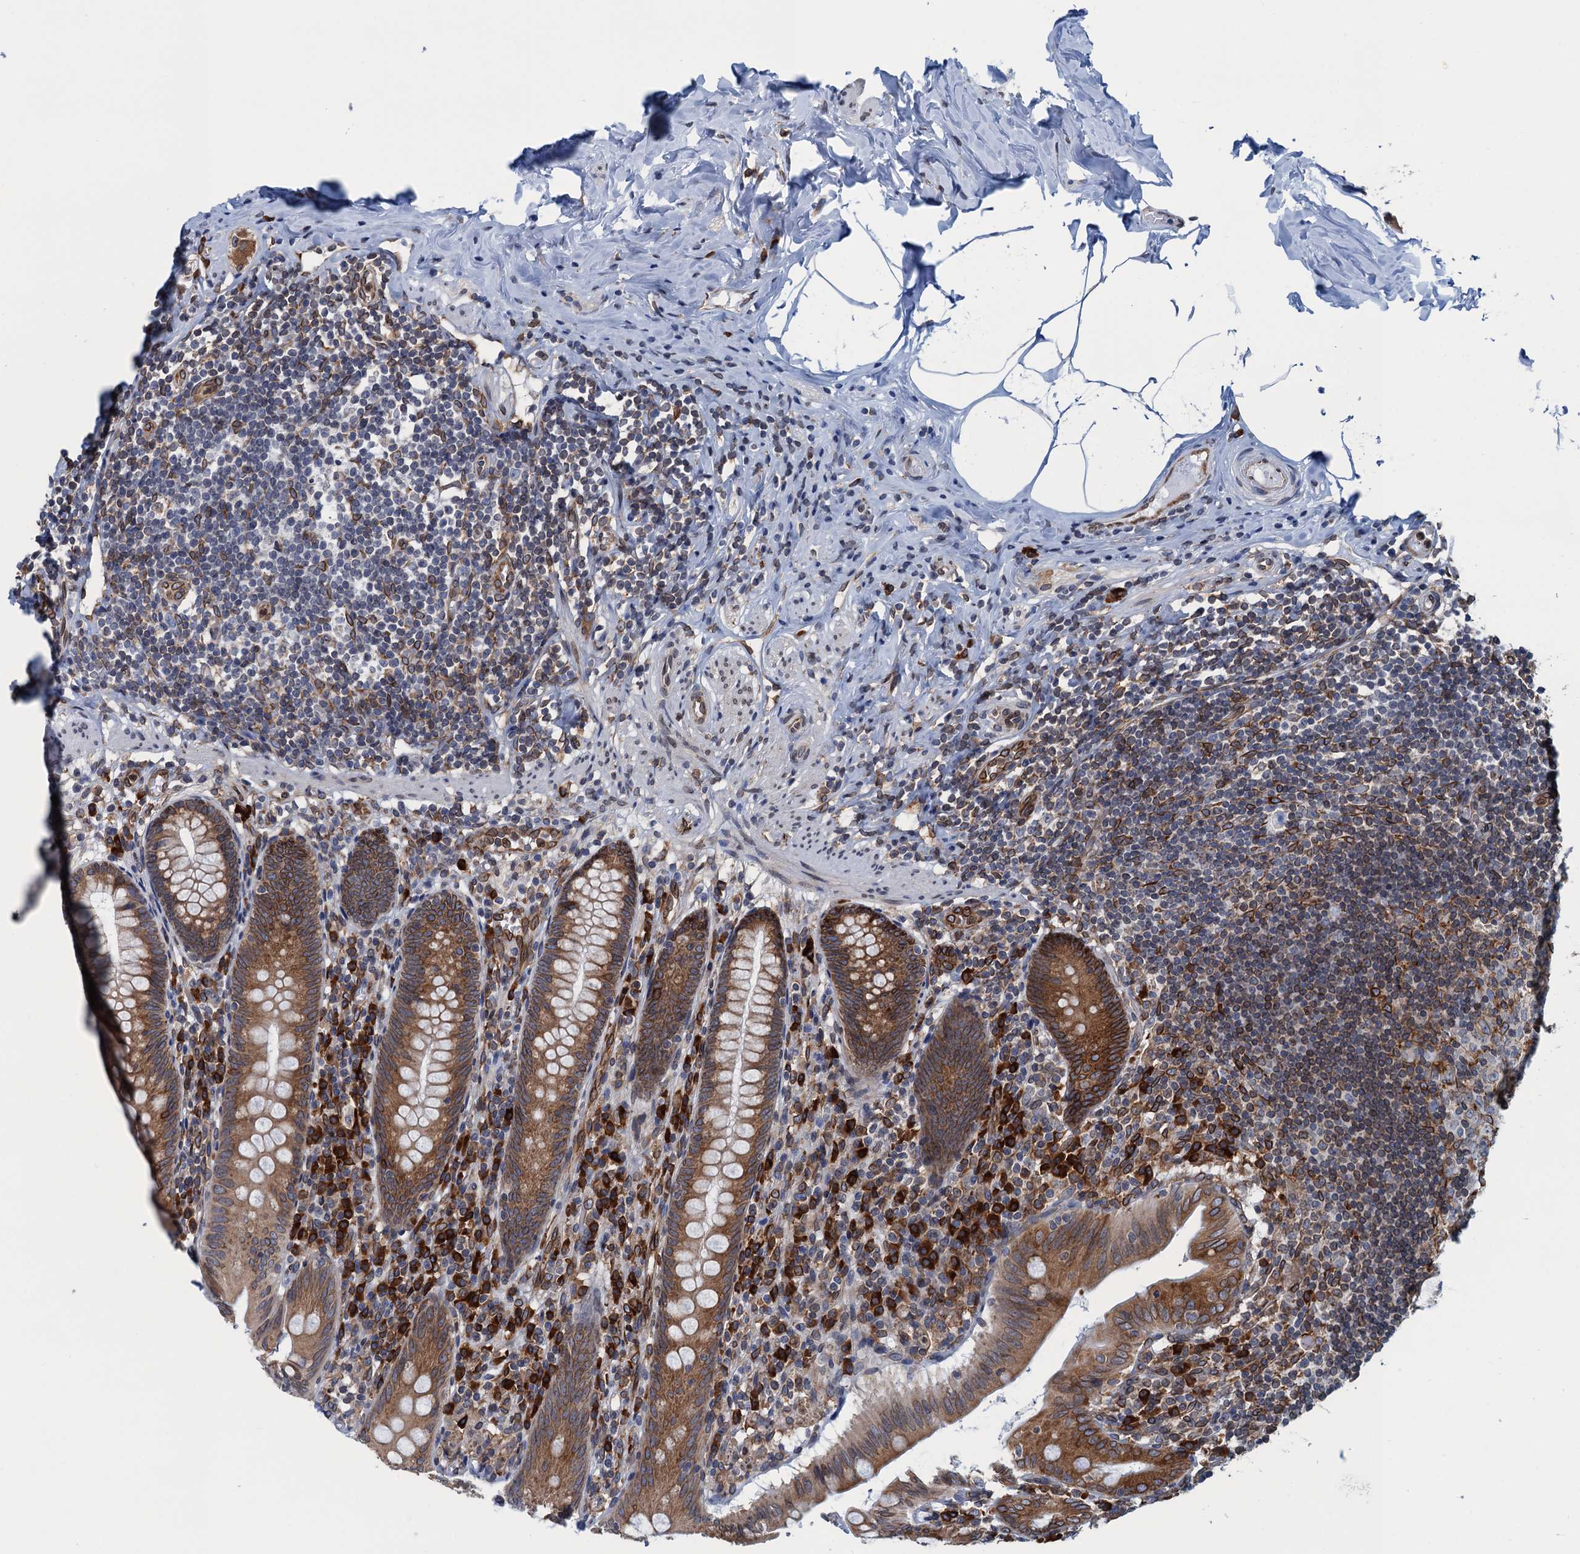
{"staining": {"intensity": "moderate", "quantity": ">75%", "location": "cytoplasmic/membranous"}, "tissue": "appendix", "cell_type": "Glandular cells", "image_type": "normal", "snomed": [{"axis": "morphology", "description": "Normal tissue, NOS"}, {"axis": "topography", "description": "Appendix"}], "caption": "IHC of unremarkable appendix displays medium levels of moderate cytoplasmic/membranous positivity in about >75% of glandular cells. (brown staining indicates protein expression, while blue staining denotes nuclei).", "gene": "TMEM205", "patient": {"sex": "male", "age": 55}}